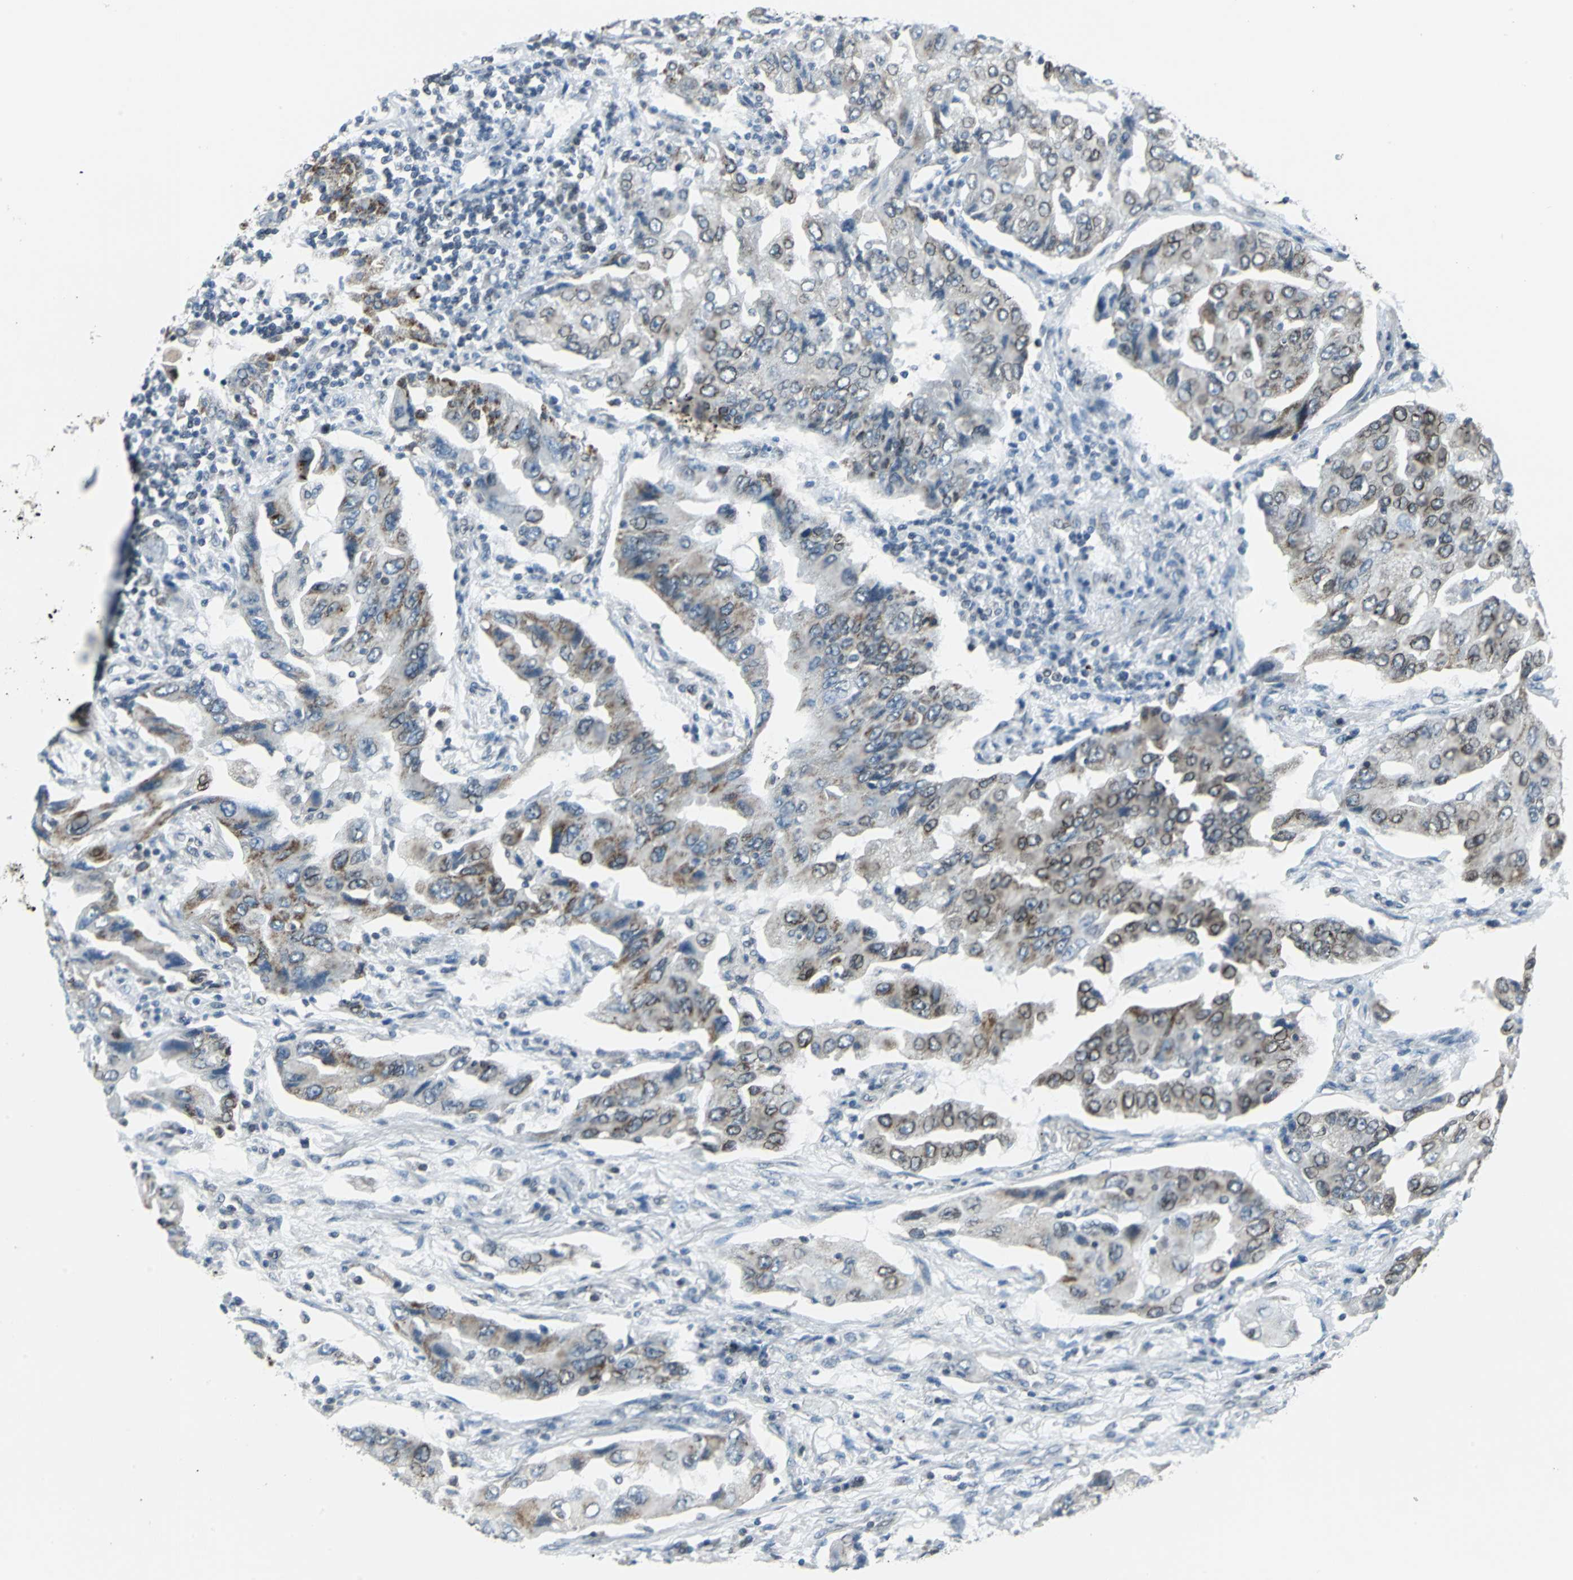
{"staining": {"intensity": "weak", "quantity": "25%-75%", "location": "cytoplasmic/membranous"}, "tissue": "lung cancer", "cell_type": "Tumor cells", "image_type": "cancer", "snomed": [{"axis": "morphology", "description": "Adenocarcinoma, NOS"}, {"axis": "topography", "description": "Lung"}], "caption": "Lung cancer (adenocarcinoma) stained for a protein (brown) demonstrates weak cytoplasmic/membranous positive expression in approximately 25%-75% of tumor cells.", "gene": "SNUPN", "patient": {"sex": "female", "age": 65}}